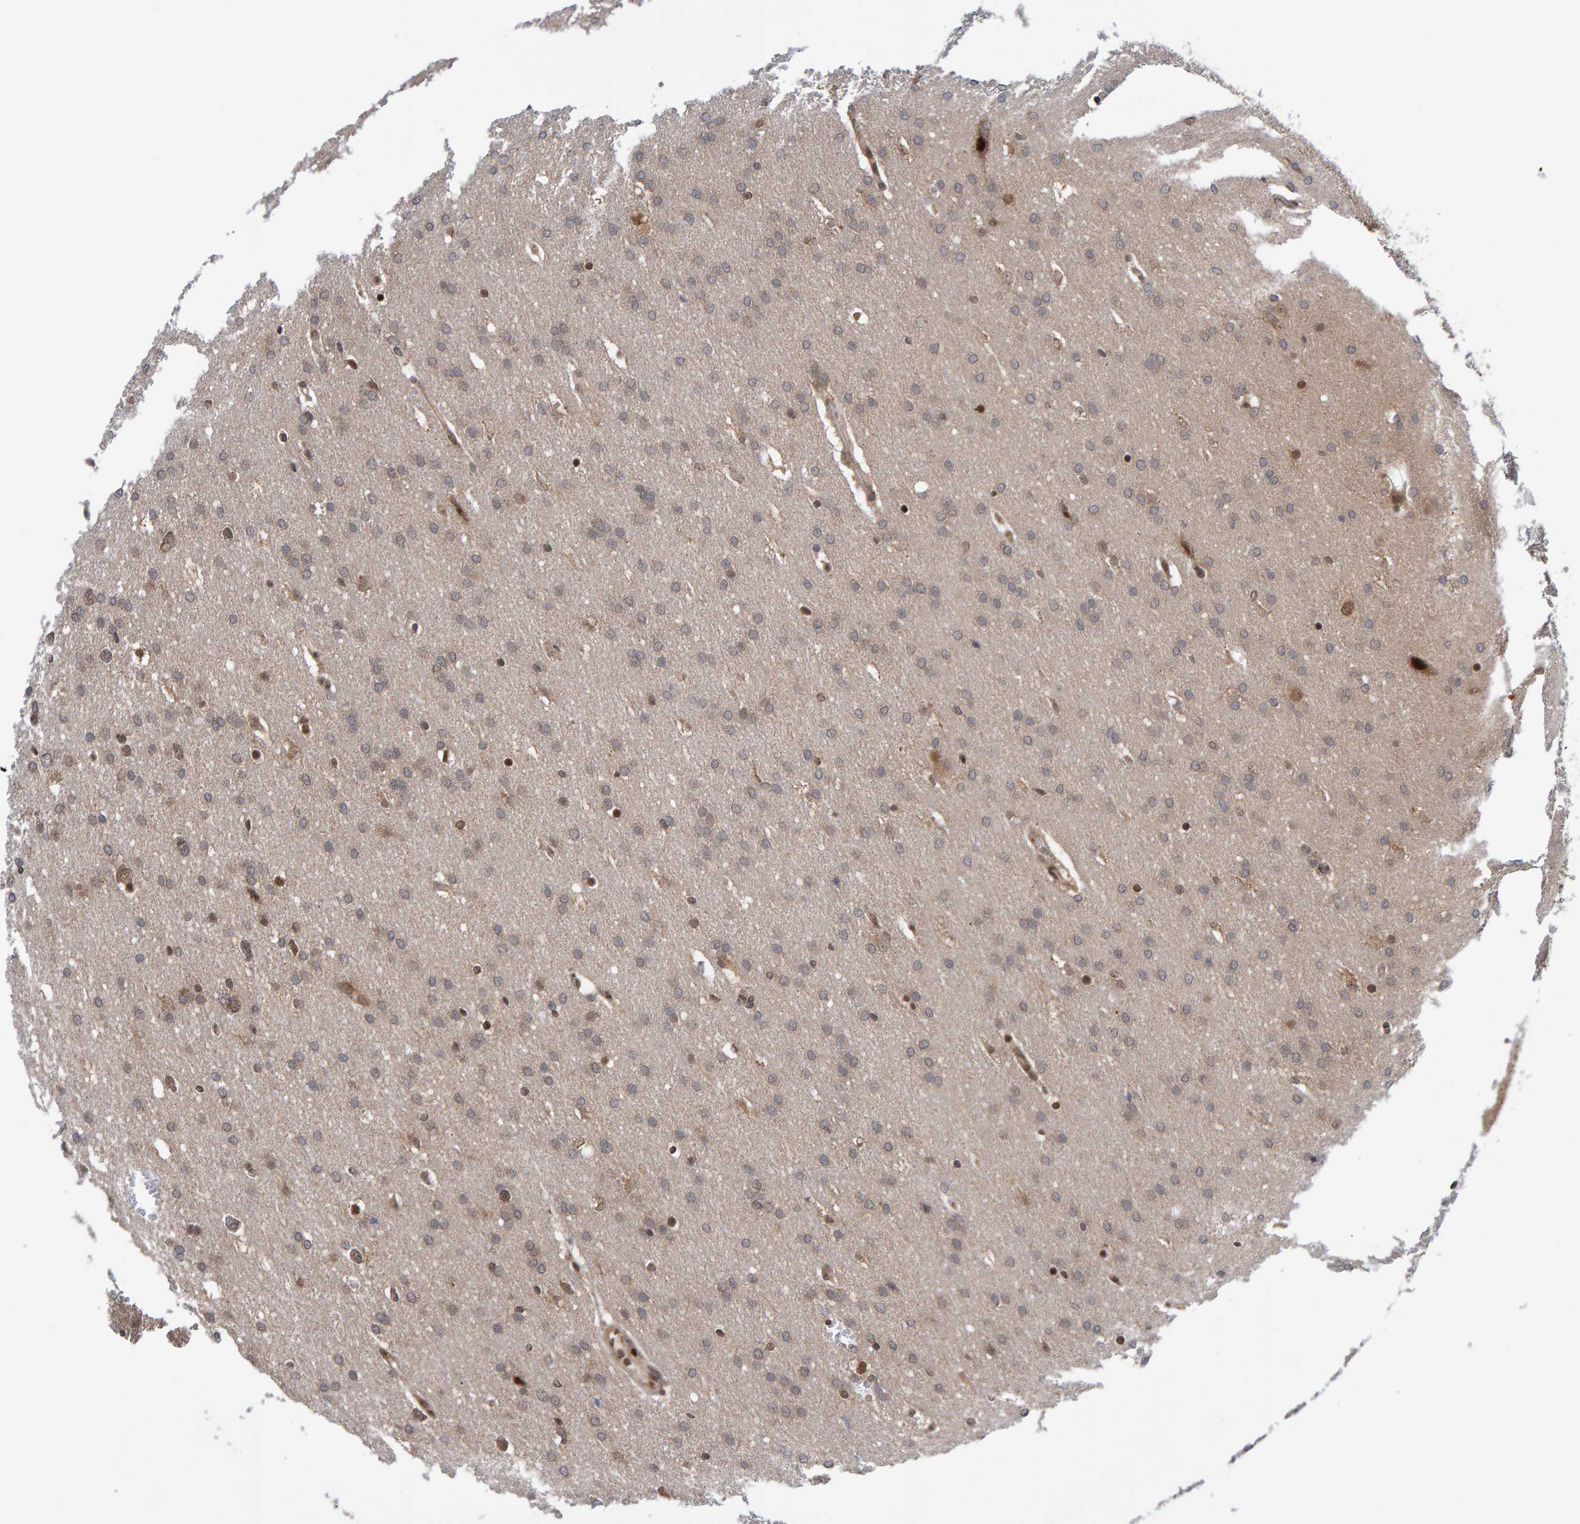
{"staining": {"intensity": "moderate", "quantity": "<25%", "location": "nuclear"}, "tissue": "glioma", "cell_type": "Tumor cells", "image_type": "cancer", "snomed": [{"axis": "morphology", "description": "Glioma, malignant, Low grade"}, {"axis": "topography", "description": "Brain"}], "caption": "Immunohistochemistry (IHC) image of neoplastic tissue: human glioma stained using immunohistochemistry (IHC) exhibits low levels of moderate protein expression localized specifically in the nuclear of tumor cells, appearing as a nuclear brown color.", "gene": "ZNF366", "patient": {"sex": "female", "age": 37}}